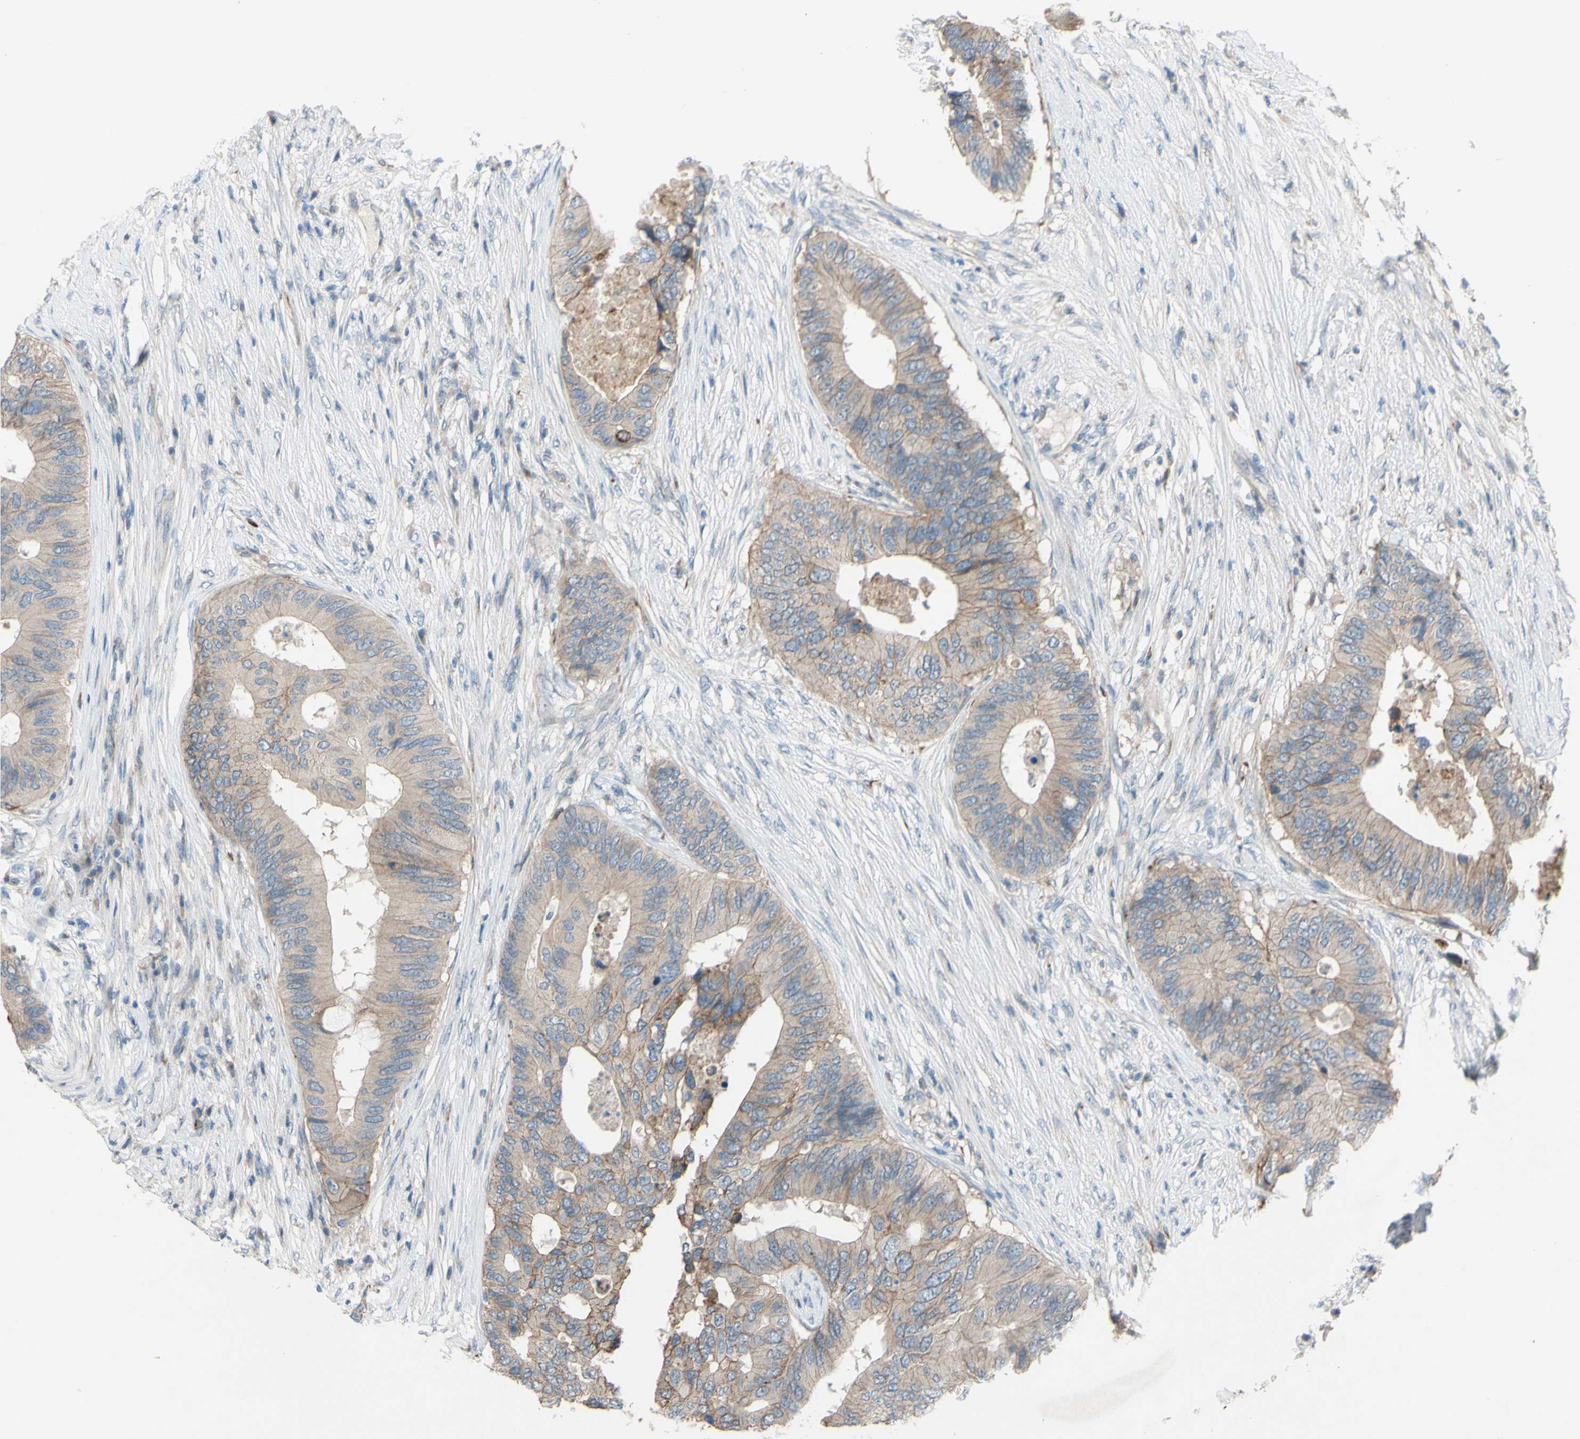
{"staining": {"intensity": "weak", "quantity": ">75%", "location": "cytoplasmic/membranous"}, "tissue": "colorectal cancer", "cell_type": "Tumor cells", "image_type": "cancer", "snomed": [{"axis": "morphology", "description": "Adenocarcinoma, NOS"}, {"axis": "topography", "description": "Colon"}], "caption": "Protein staining exhibits weak cytoplasmic/membranous positivity in about >75% of tumor cells in colorectal cancer.", "gene": "CDCP1", "patient": {"sex": "male", "age": 71}}